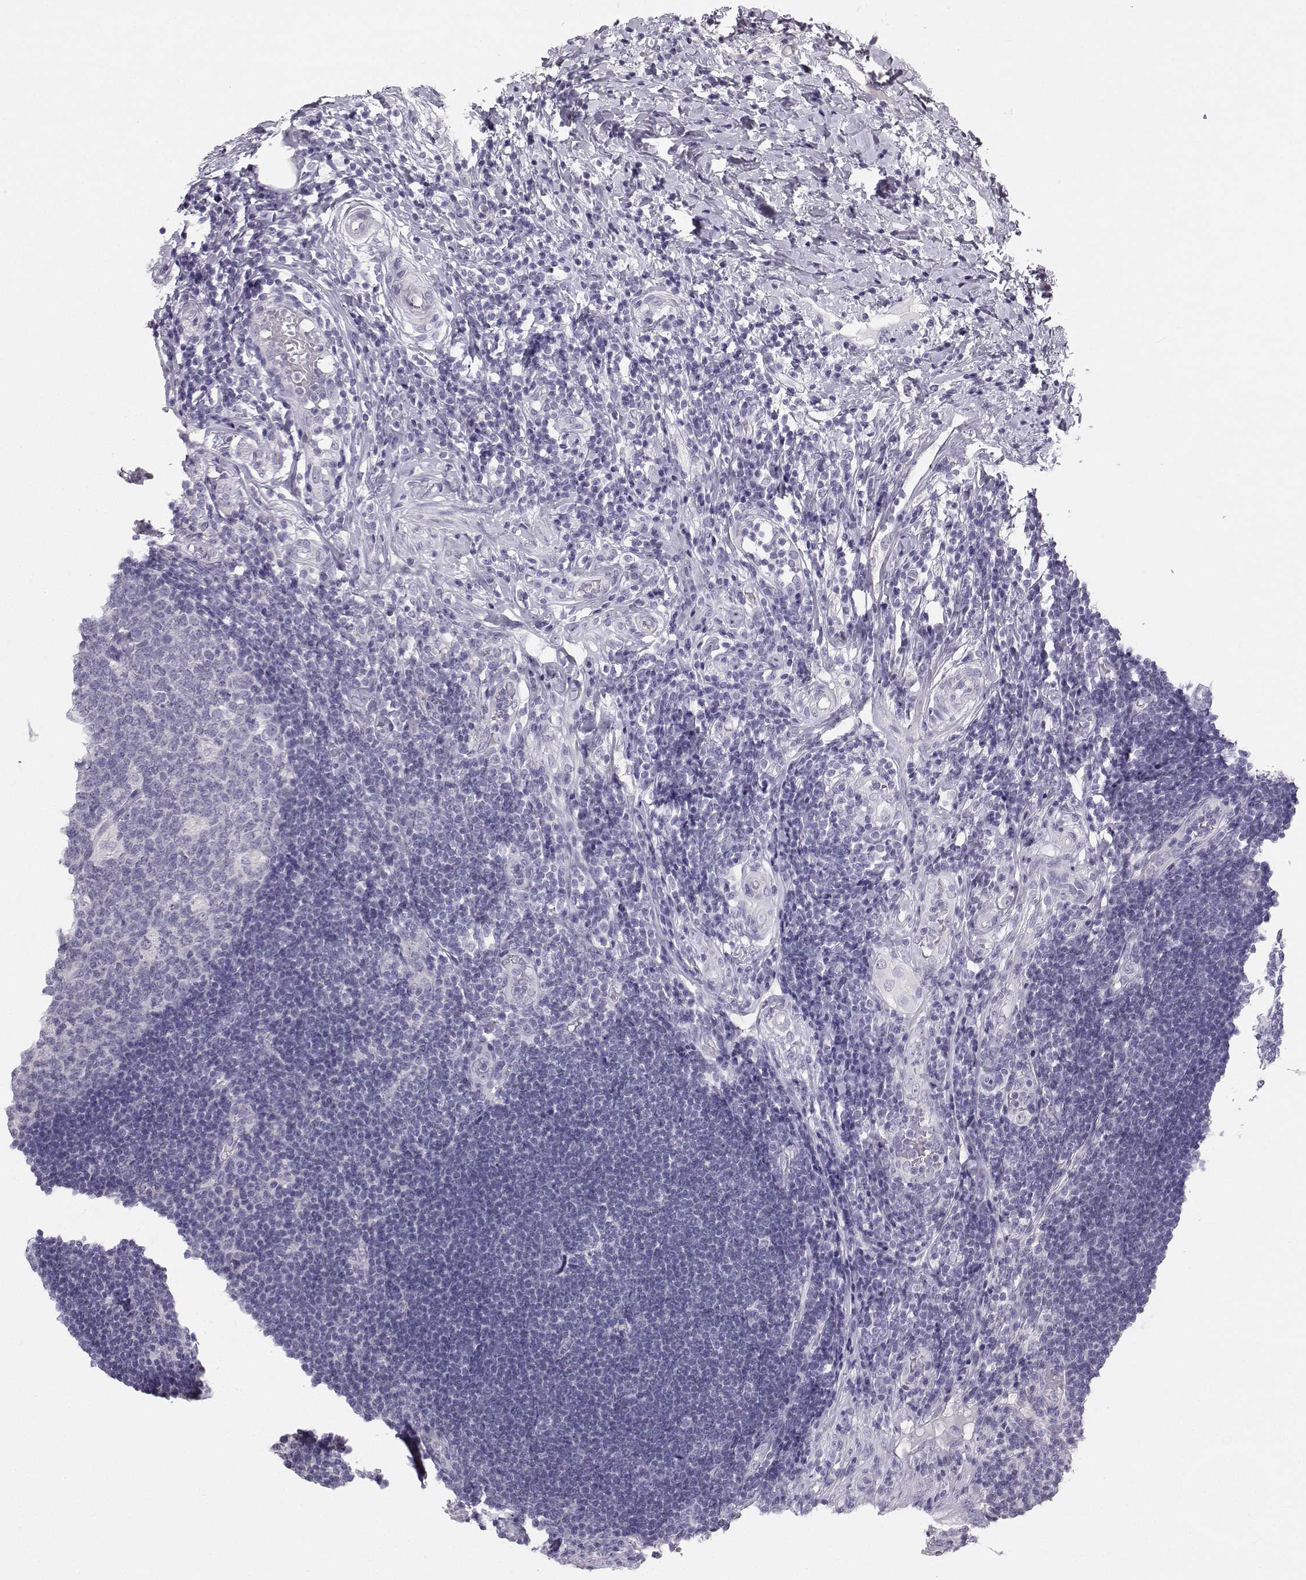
{"staining": {"intensity": "negative", "quantity": "none", "location": "none"}, "tissue": "appendix", "cell_type": "Glandular cells", "image_type": "normal", "snomed": [{"axis": "morphology", "description": "Normal tissue, NOS"}, {"axis": "morphology", "description": "Inflammation, NOS"}, {"axis": "topography", "description": "Appendix"}], "caption": "A photomicrograph of human appendix is negative for staining in glandular cells. (IHC, brightfield microscopy, high magnification).", "gene": "SYCE1", "patient": {"sex": "male", "age": 16}}